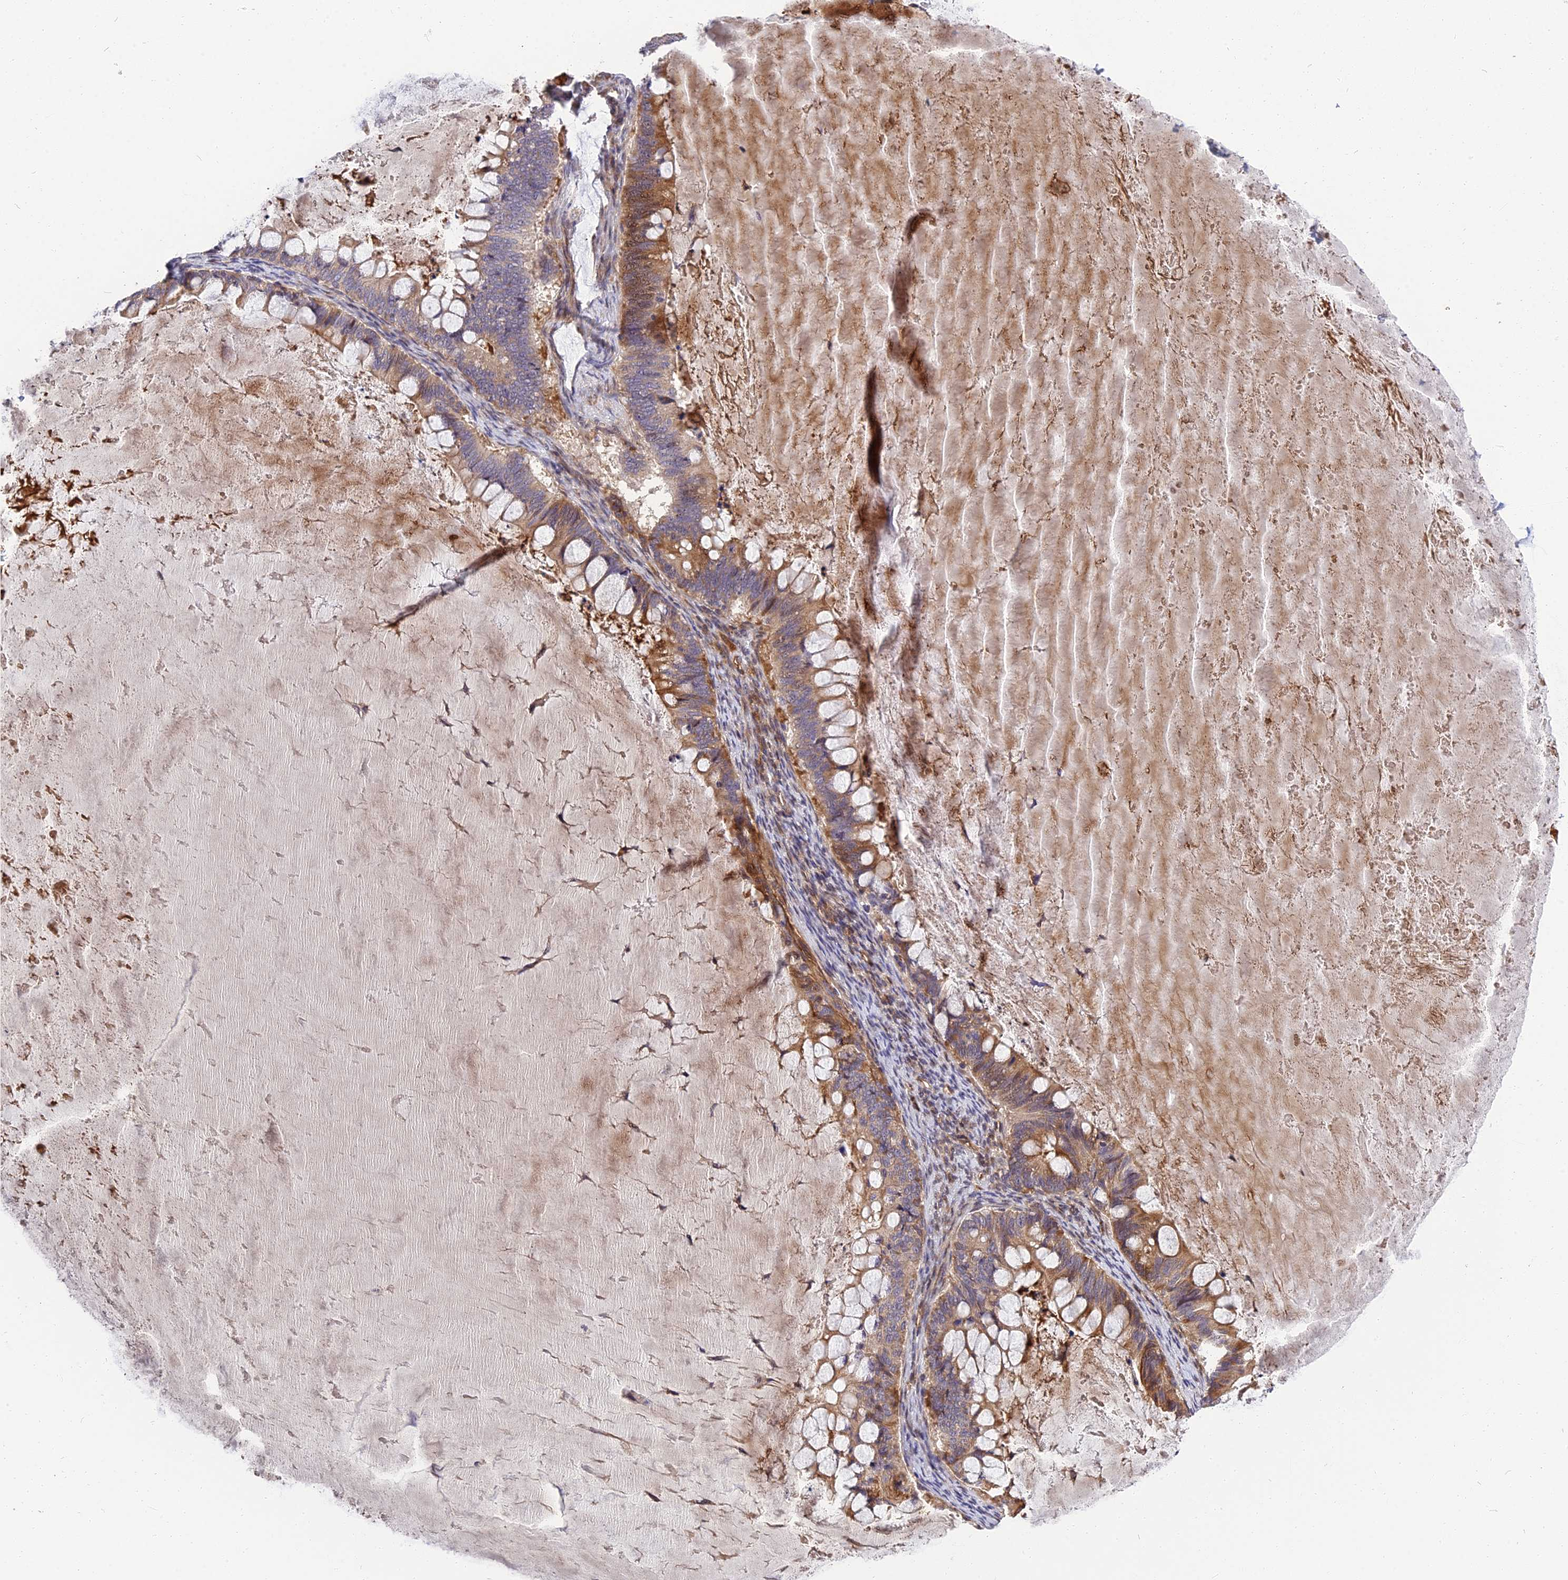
{"staining": {"intensity": "moderate", "quantity": "25%-75%", "location": "cytoplasmic/membranous,nuclear"}, "tissue": "ovarian cancer", "cell_type": "Tumor cells", "image_type": "cancer", "snomed": [{"axis": "morphology", "description": "Cystadenocarcinoma, mucinous, NOS"}, {"axis": "topography", "description": "Ovary"}], "caption": "About 25%-75% of tumor cells in ovarian cancer (mucinous cystadenocarcinoma) display moderate cytoplasmic/membranous and nuclear protein positivity as visualized by brown immunohistochemical staining.", "gene": "MFSD2A", "patient": {"sex": "female", "age": 61}}